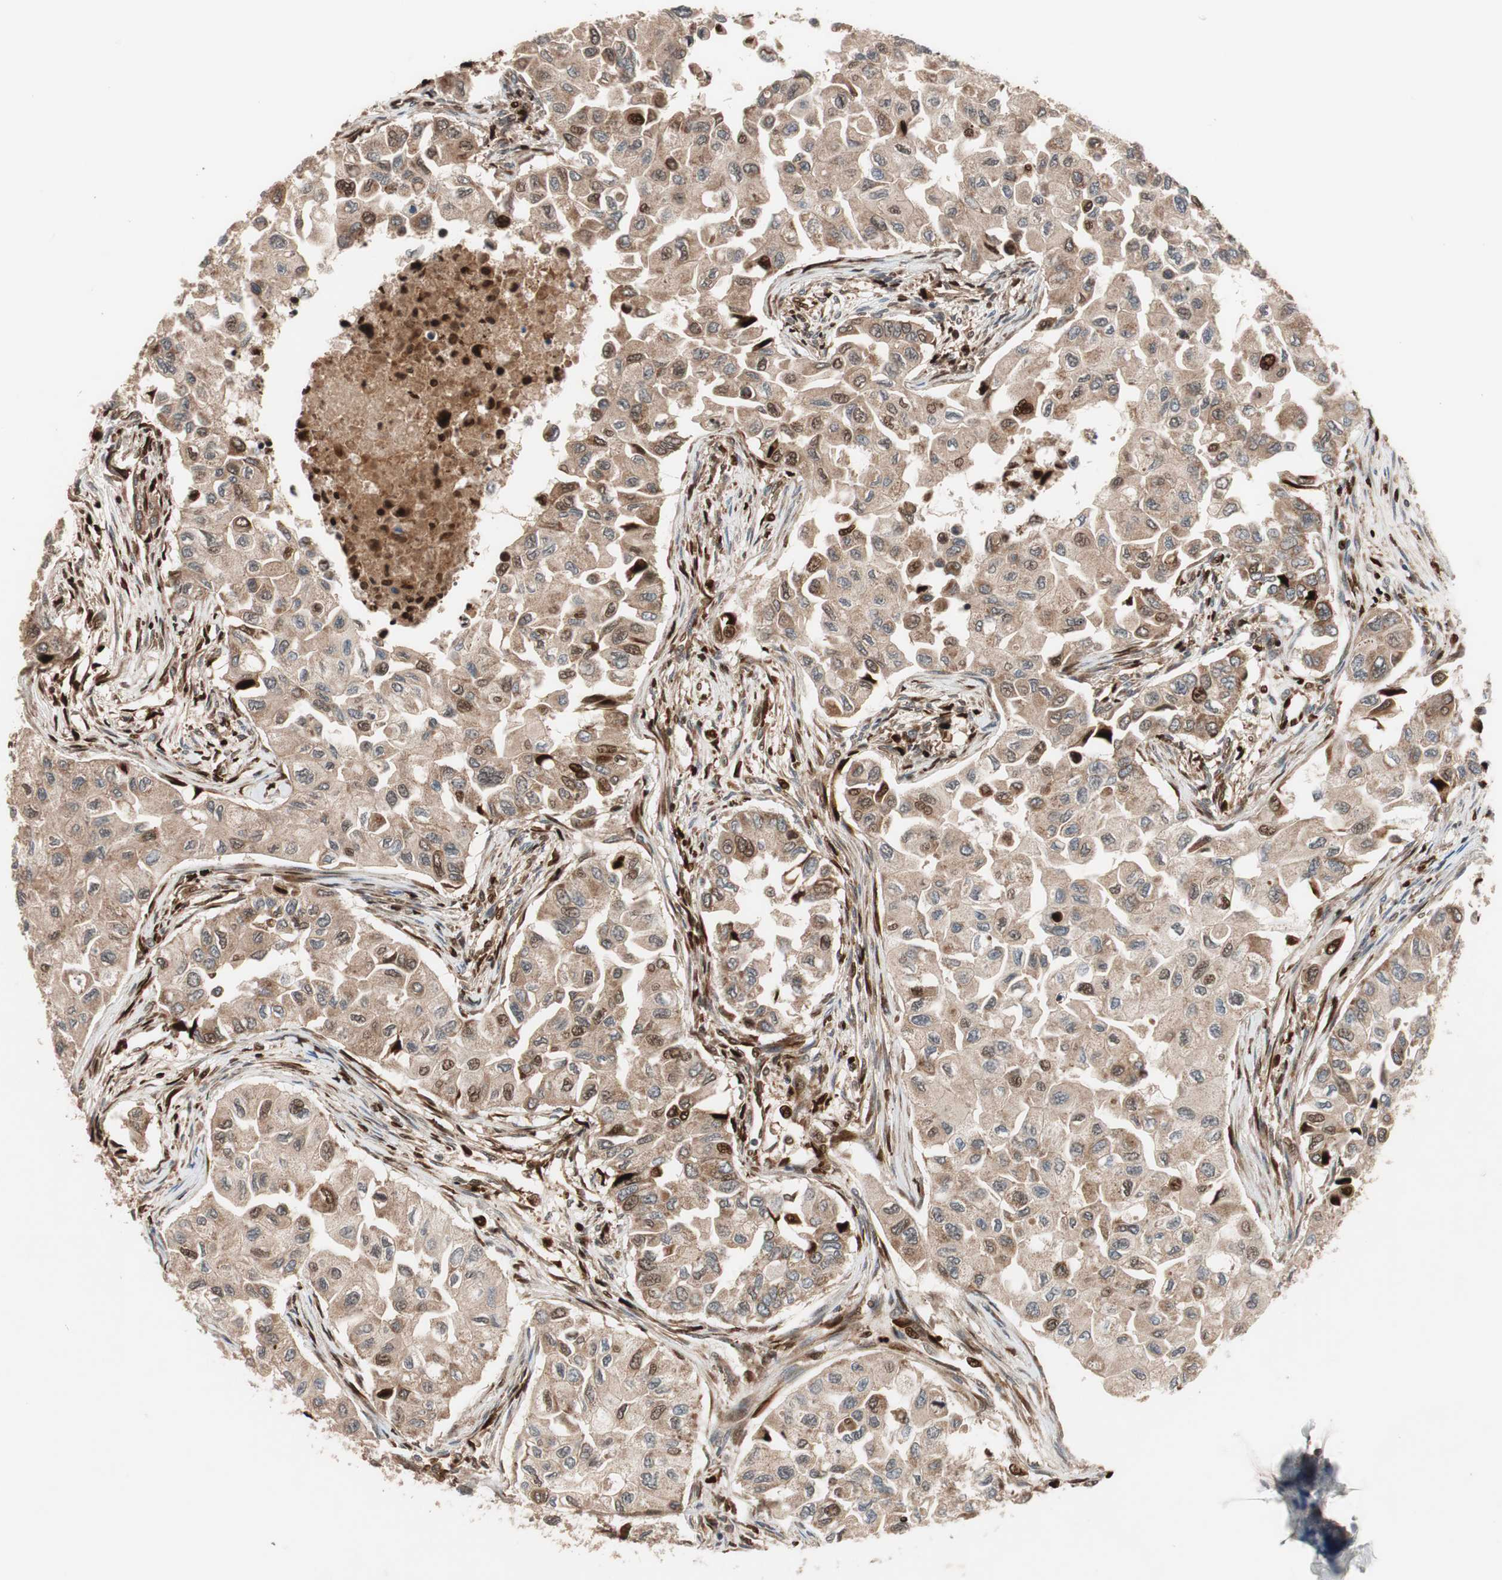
{"staining": {"intensity": "moderate", "quantity": ">75%", "location": "cytoplasmic/membranous,nuclear"}, "tissue": "breast cancer", "cell_type": "Tumor cells", "image_type": "cancer", "snomed": [{"axis": "morphology", "description": "Normal tissue, NOS"}, {"axis": "morphology", "description": "Duct carcinoma"}, {"axis": "topography", "description": "Breast"}], "caption": "An immunohistochemistry (IHC) micrograph of tumor tissue is shown. Protein staining in brown highlights moderate cytoplasmic/membranous and nuclear positivity in breast cancer (invasive ductal carcinoma) within tumor cells. The protein is shown in brown color, while the nuclei are stained blue.", "gene": "NF2", "patient": {"sex": "female", "age": 49}}